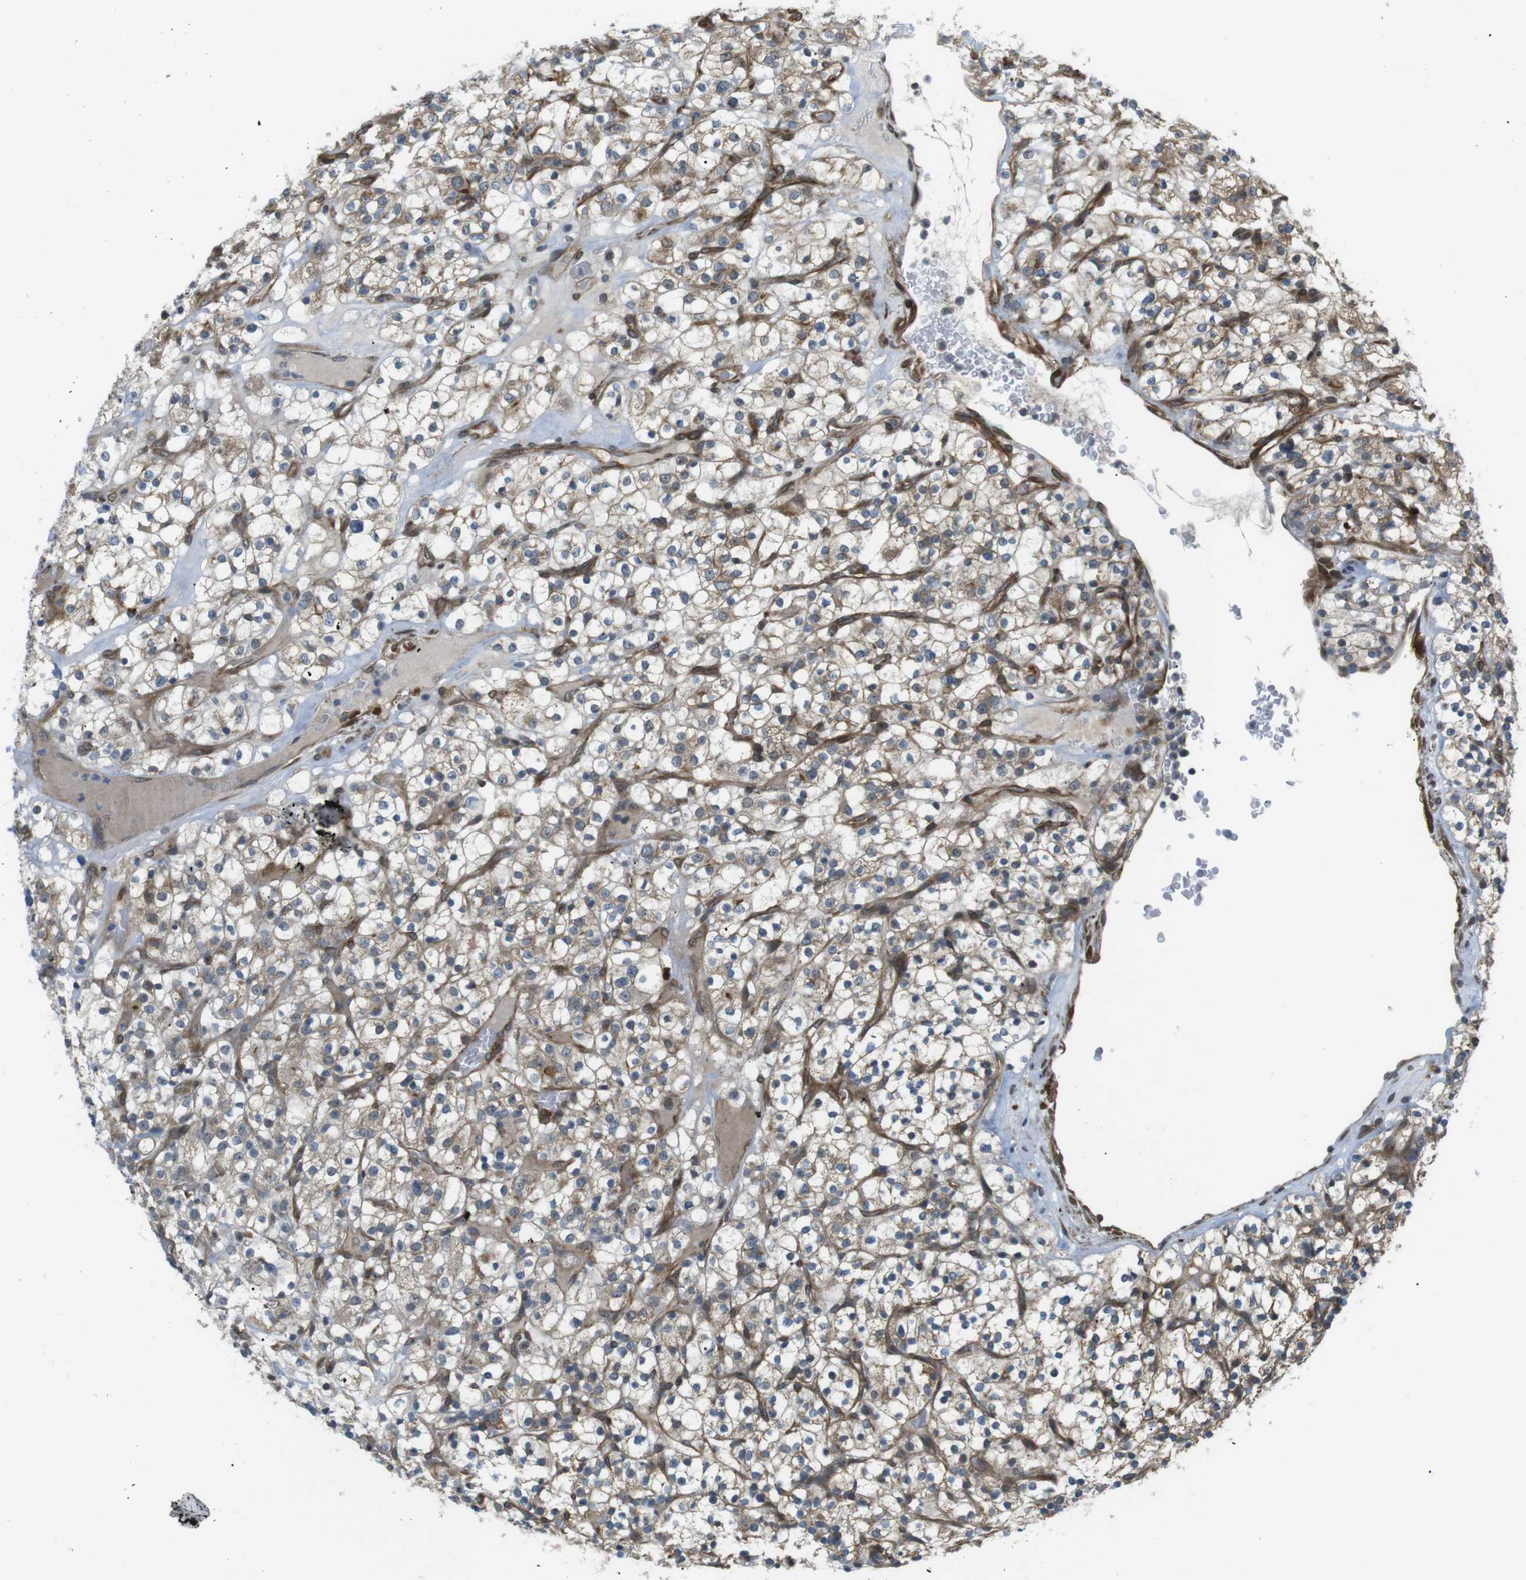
{"staining": {"intensity": "weak", "quantity": ">75%", "location": "cytoplasmic/membranous"}, "tissue": "renal cancer", "cell_type": "Tumor cells", "image_type": "cancer", "snomed": [{"axis": "morphology", "description": "Normal tissue, NOS"}, {"axis": "morphology", "description": "Adenocarcinoma, NOS"}, {"axis": "topography", "description": "Kidney"}], "caption": "High-magnification brightfield microscopy of renal adenocarcinoma stained with DAB (3,3'-diaminobenzidine) (brown) and counterstained with hematoxylin (blue). tumor cells exhibit weak cytoplasmic/membranous positivity is present in approximately>75% of cells. (brown staining indicates protein expression, while blue staining denotes nuclei).", "gene": "KANK2", "patient": {"sex": "female", "age": 72}}